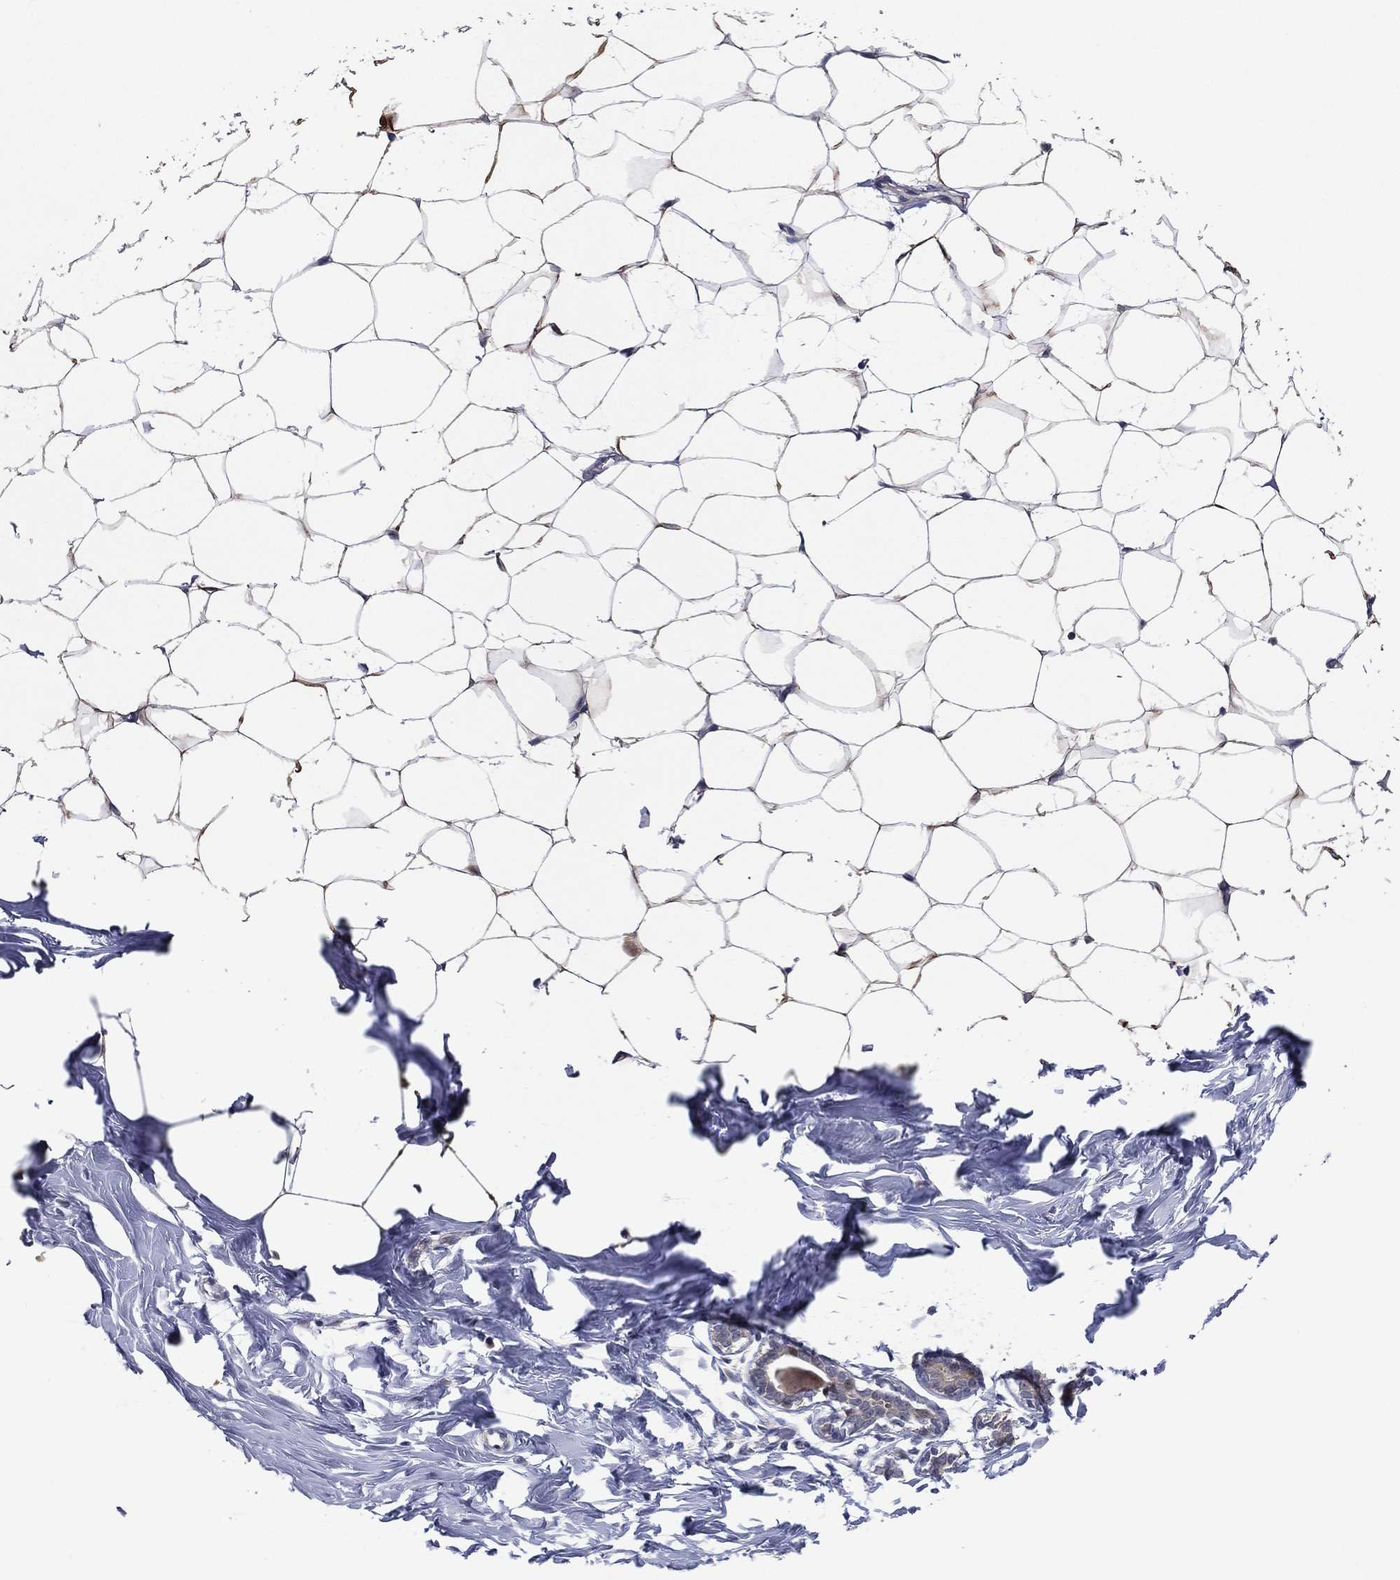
{"staining": {"intensity": "negative", "quantity": "none", "location": "none"}, "tissue": "breast", "cell_type": "Adipocytes", "image_type": "normal", "snomed": [{"axis": "morphology", "description": "Normal tissue, NOS"}, {"axis": "morphology", "description": "Lobular carcinoma, in situ"}, {"axis": "topography", "description": "Breast"}], "caption": "DAB immunohistochemical staining of benign human breast demonstrates no significant staining in adipocytes.", "gene": "UTP14A", "patient": {"sex": "female", "age": 35}}